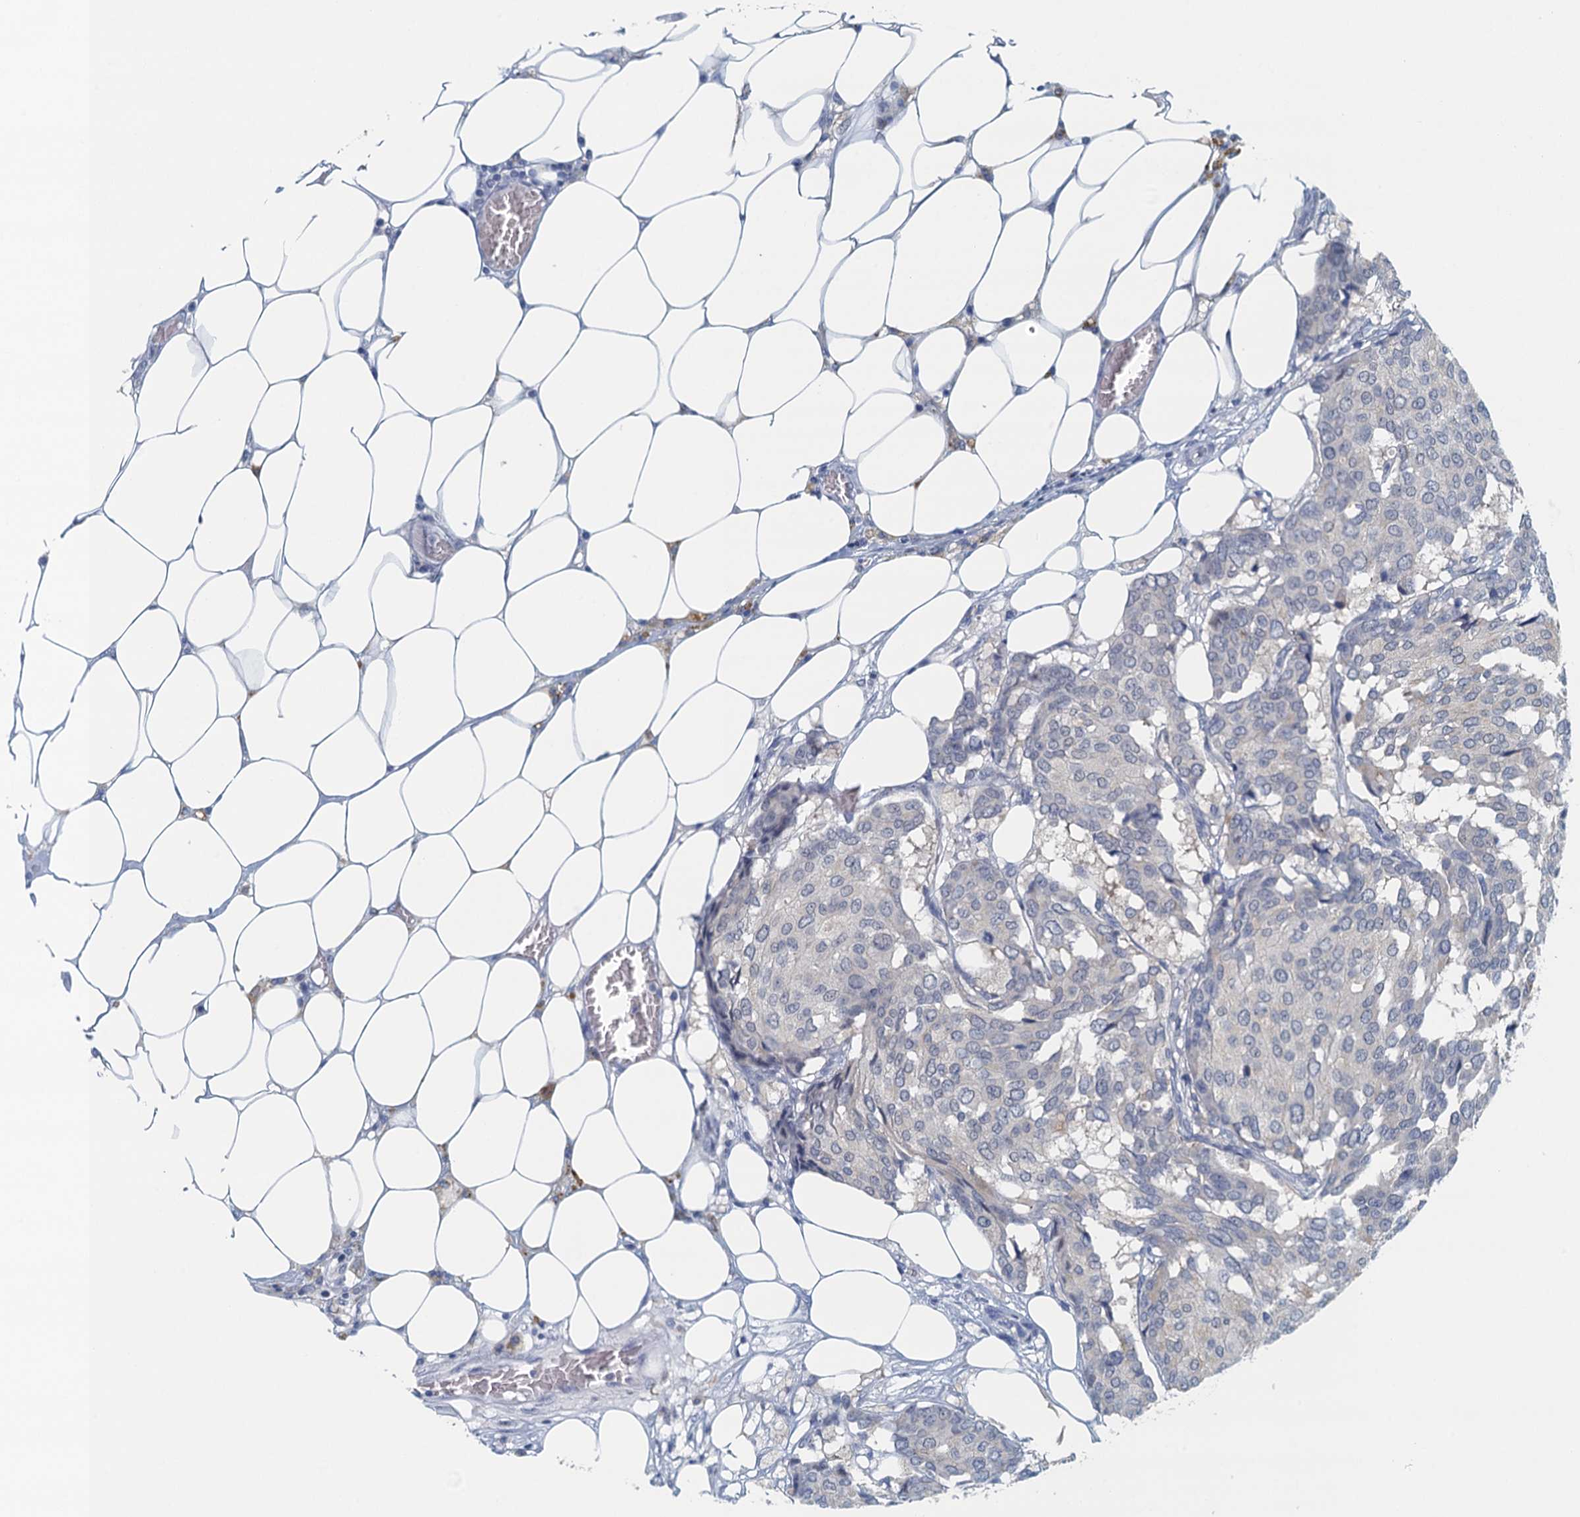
{"staining": {"intensity": "negative", "quantity": "none", "location": "none"}, "tissue": "breast cancer", "cell_type": "Tumor cells", "image_type": "cancer", "snomed": [{"axis": "morphology", "description": "Duct carcinoma"}, {"axis": "topography", "description": "Breast"}], "caption": "Immunohistochemistry micrograph of neoplastic tissue: breast cancer (invasive ductal carcinoma) stained with DAB (3,3'-diaminobenzidine) displays no significant protein positivity in tumor cells.", "gene": "NUBP2", "patient": {"sex": "female", "age": 75}}